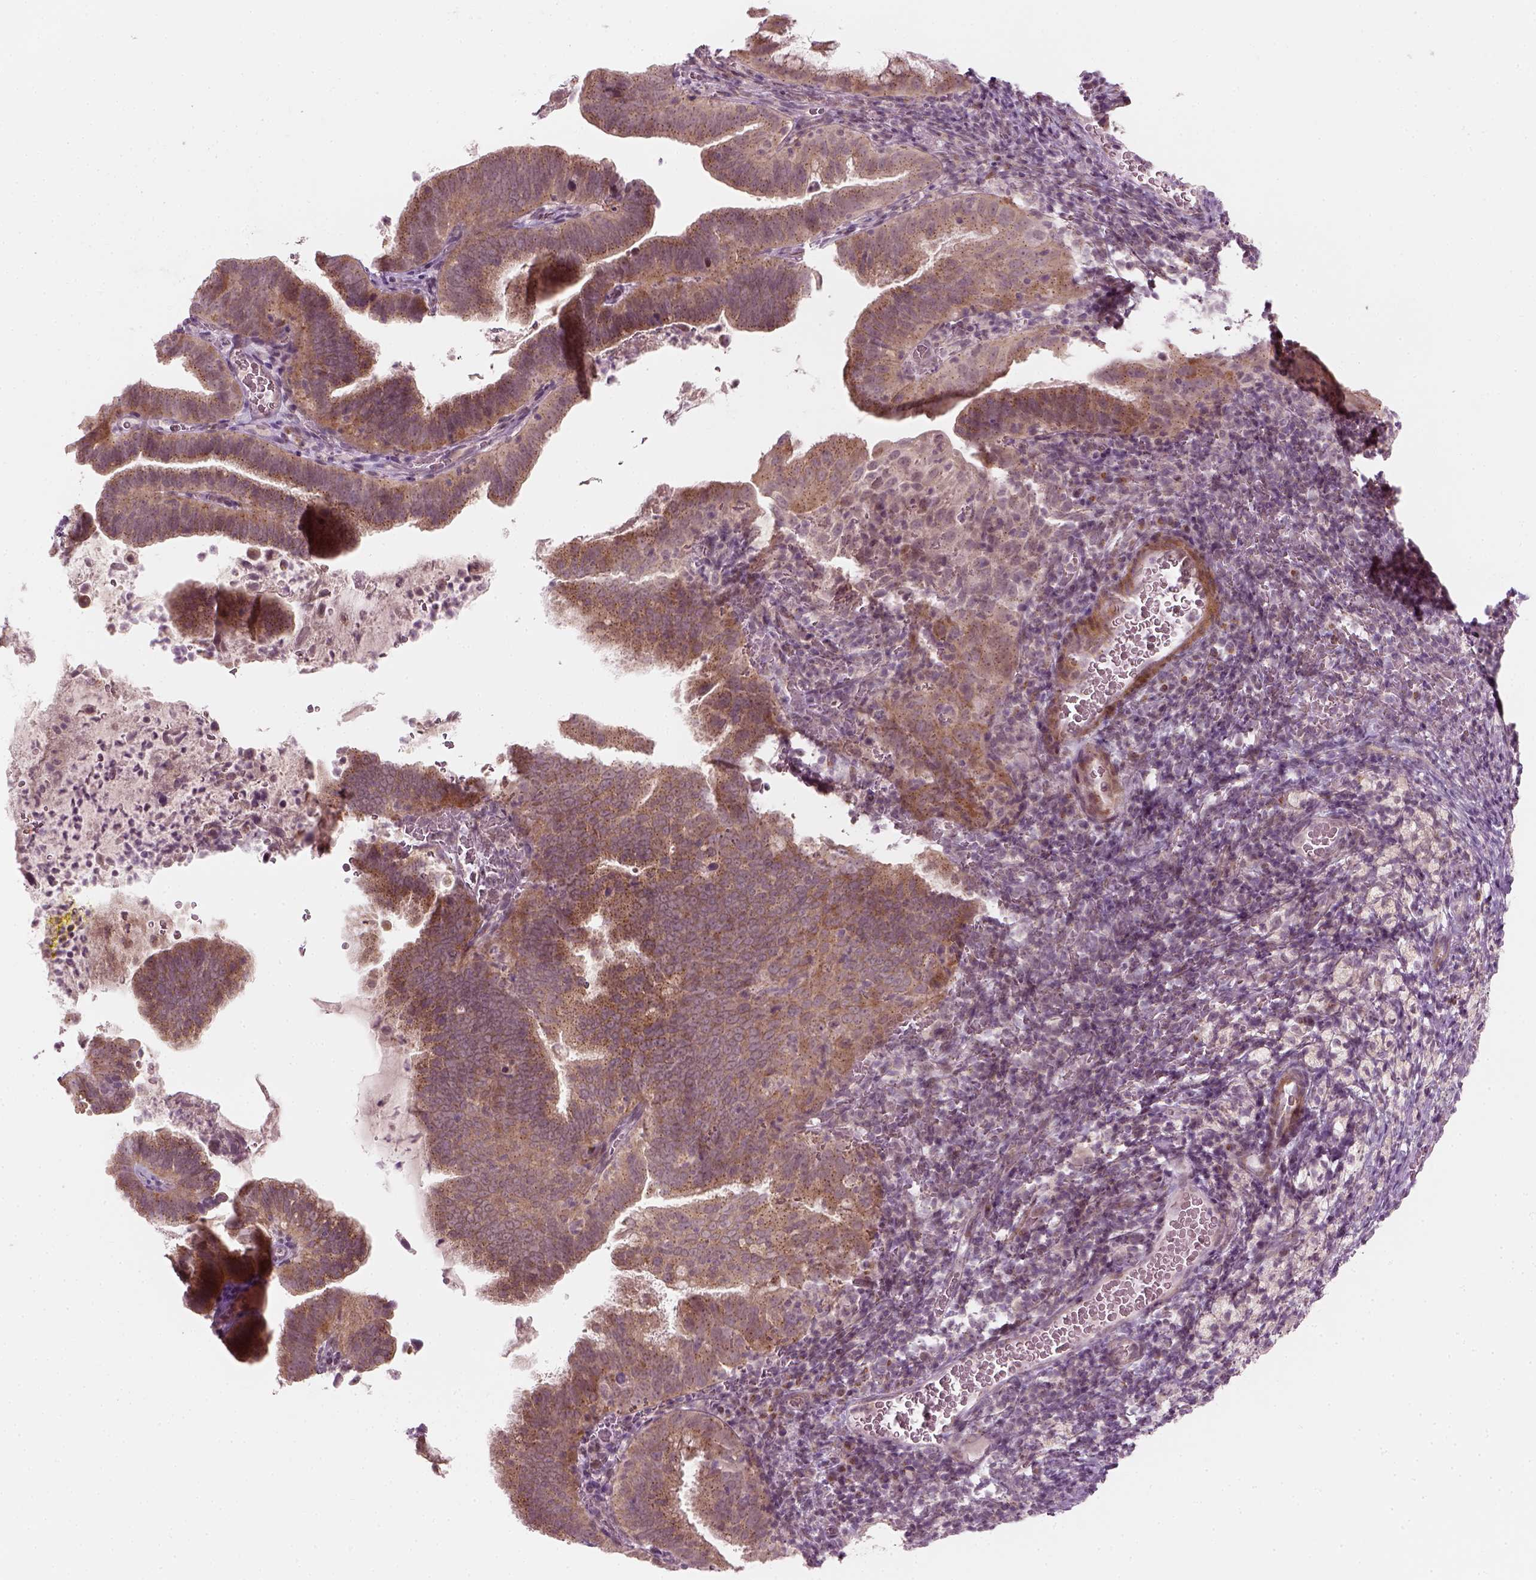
{"staining": {"intensity": "weak", "quantity": "25%-75%", "location": "cytoplasmic/membranous"}, "tissue": "cervical cancer", "cell_type": "Tumor cells", "image_type": "cancer", "snomed": [{"axis": "morphology", "description": "Adenocarcinoma, NOS"}, {"axis": "topography", "description": "Cervix"}], "caption": "This is a histology image of immunohistochemistry staining of cervical adenocarcinoma, which shows weak expression in the cytoplasmic/membranous of tumor cells.", "gene": "MLIP", "patient": {"sex": "female", "age": 61}}